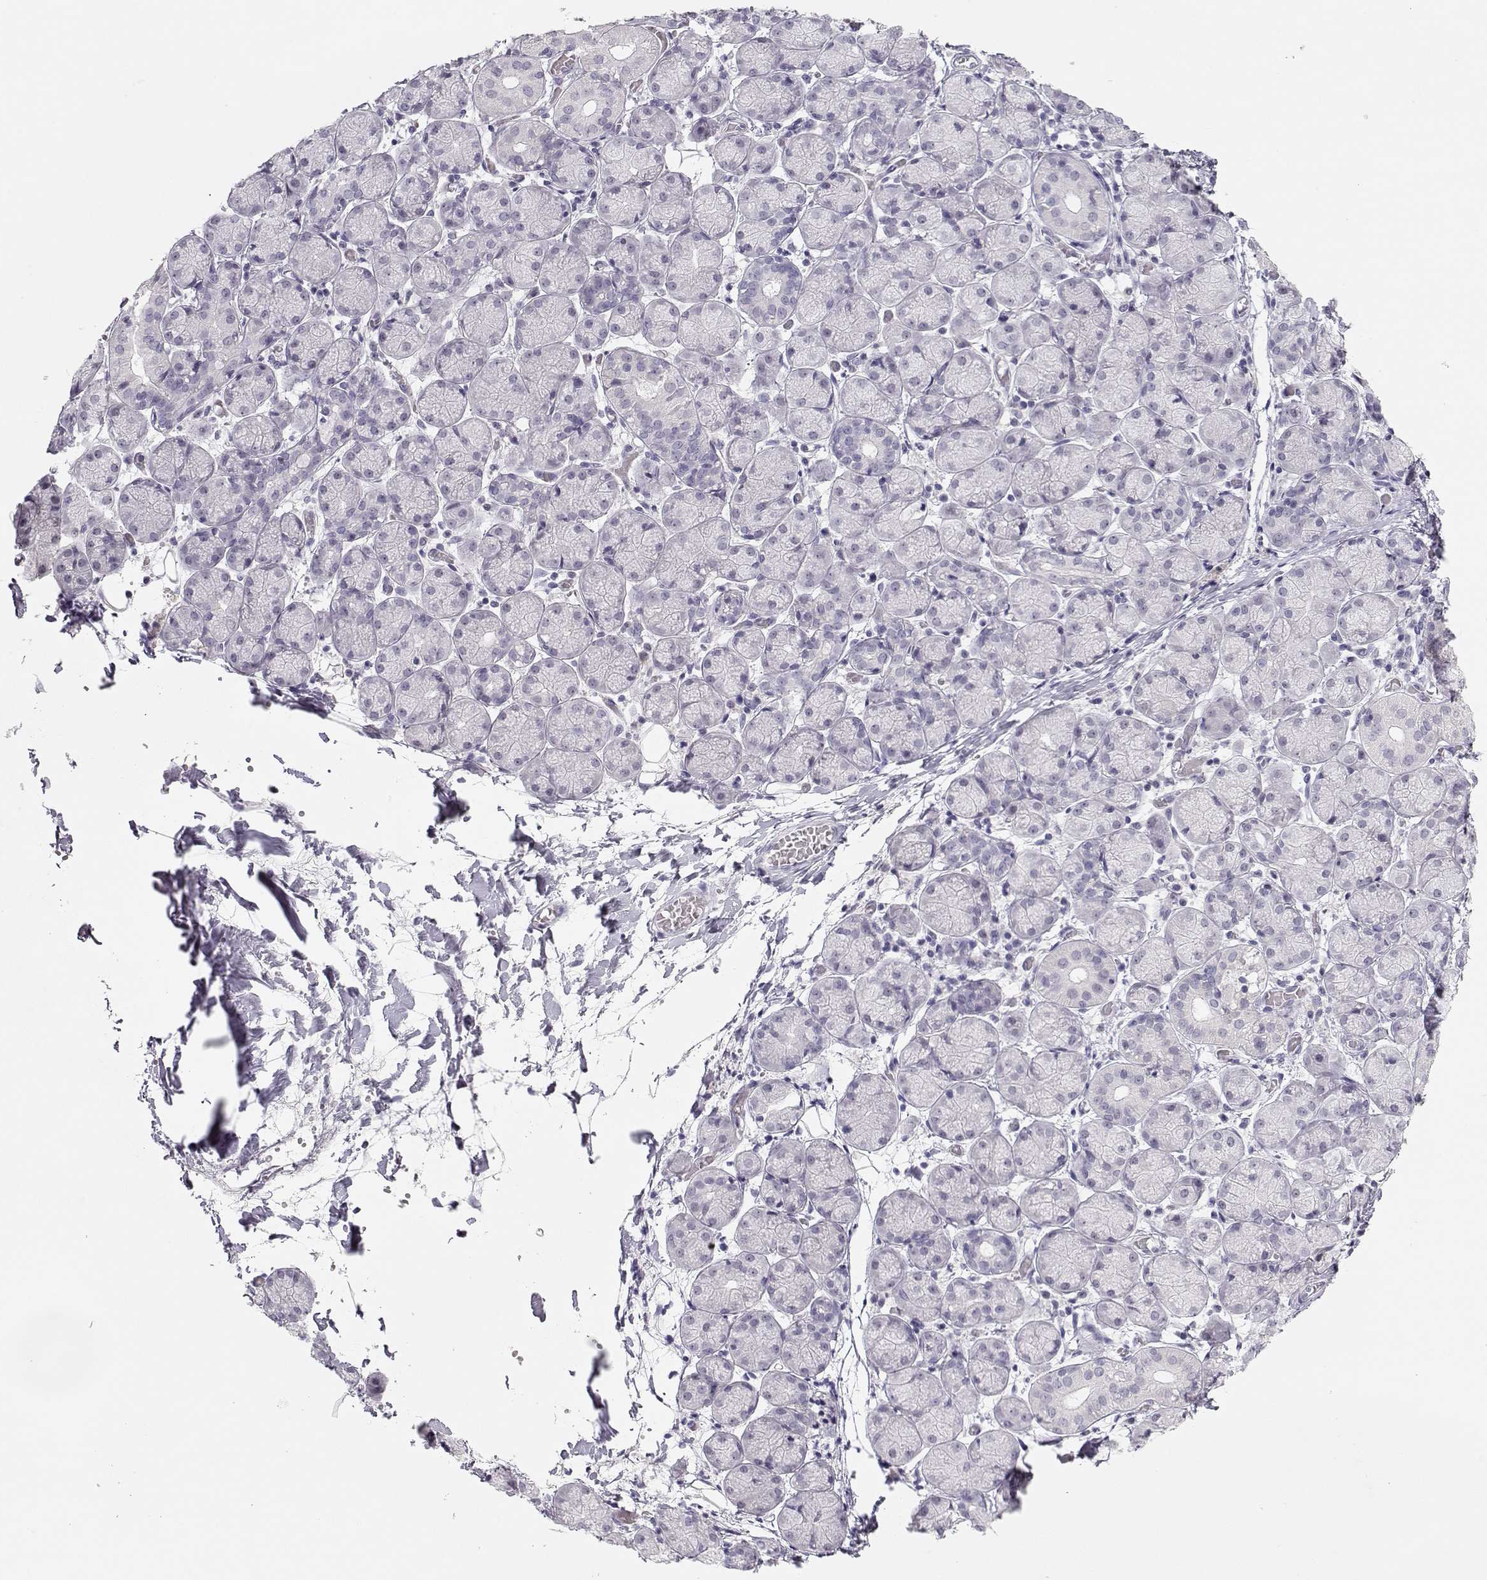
{"staining": {"intensity": "negative", "quantity": "none", "location": "none"}, "tissue": "salivary gland", "cell_type": "Glandular cells", "image_type": "normal", "snomed": [{"axis": "morphology", "description": "Normal tissue, NOS"}, {"axis": "topography", "description": "Salivary gland"}, {"axis": "topography", "description": "Peripheral nerve tissue"}], "caption": "This is an IHC histopathology image of benign salivary gland. There is no staining in glandular cells.", "gene": "IMPG1", "patient": {"sex": "female", "age": 24}}